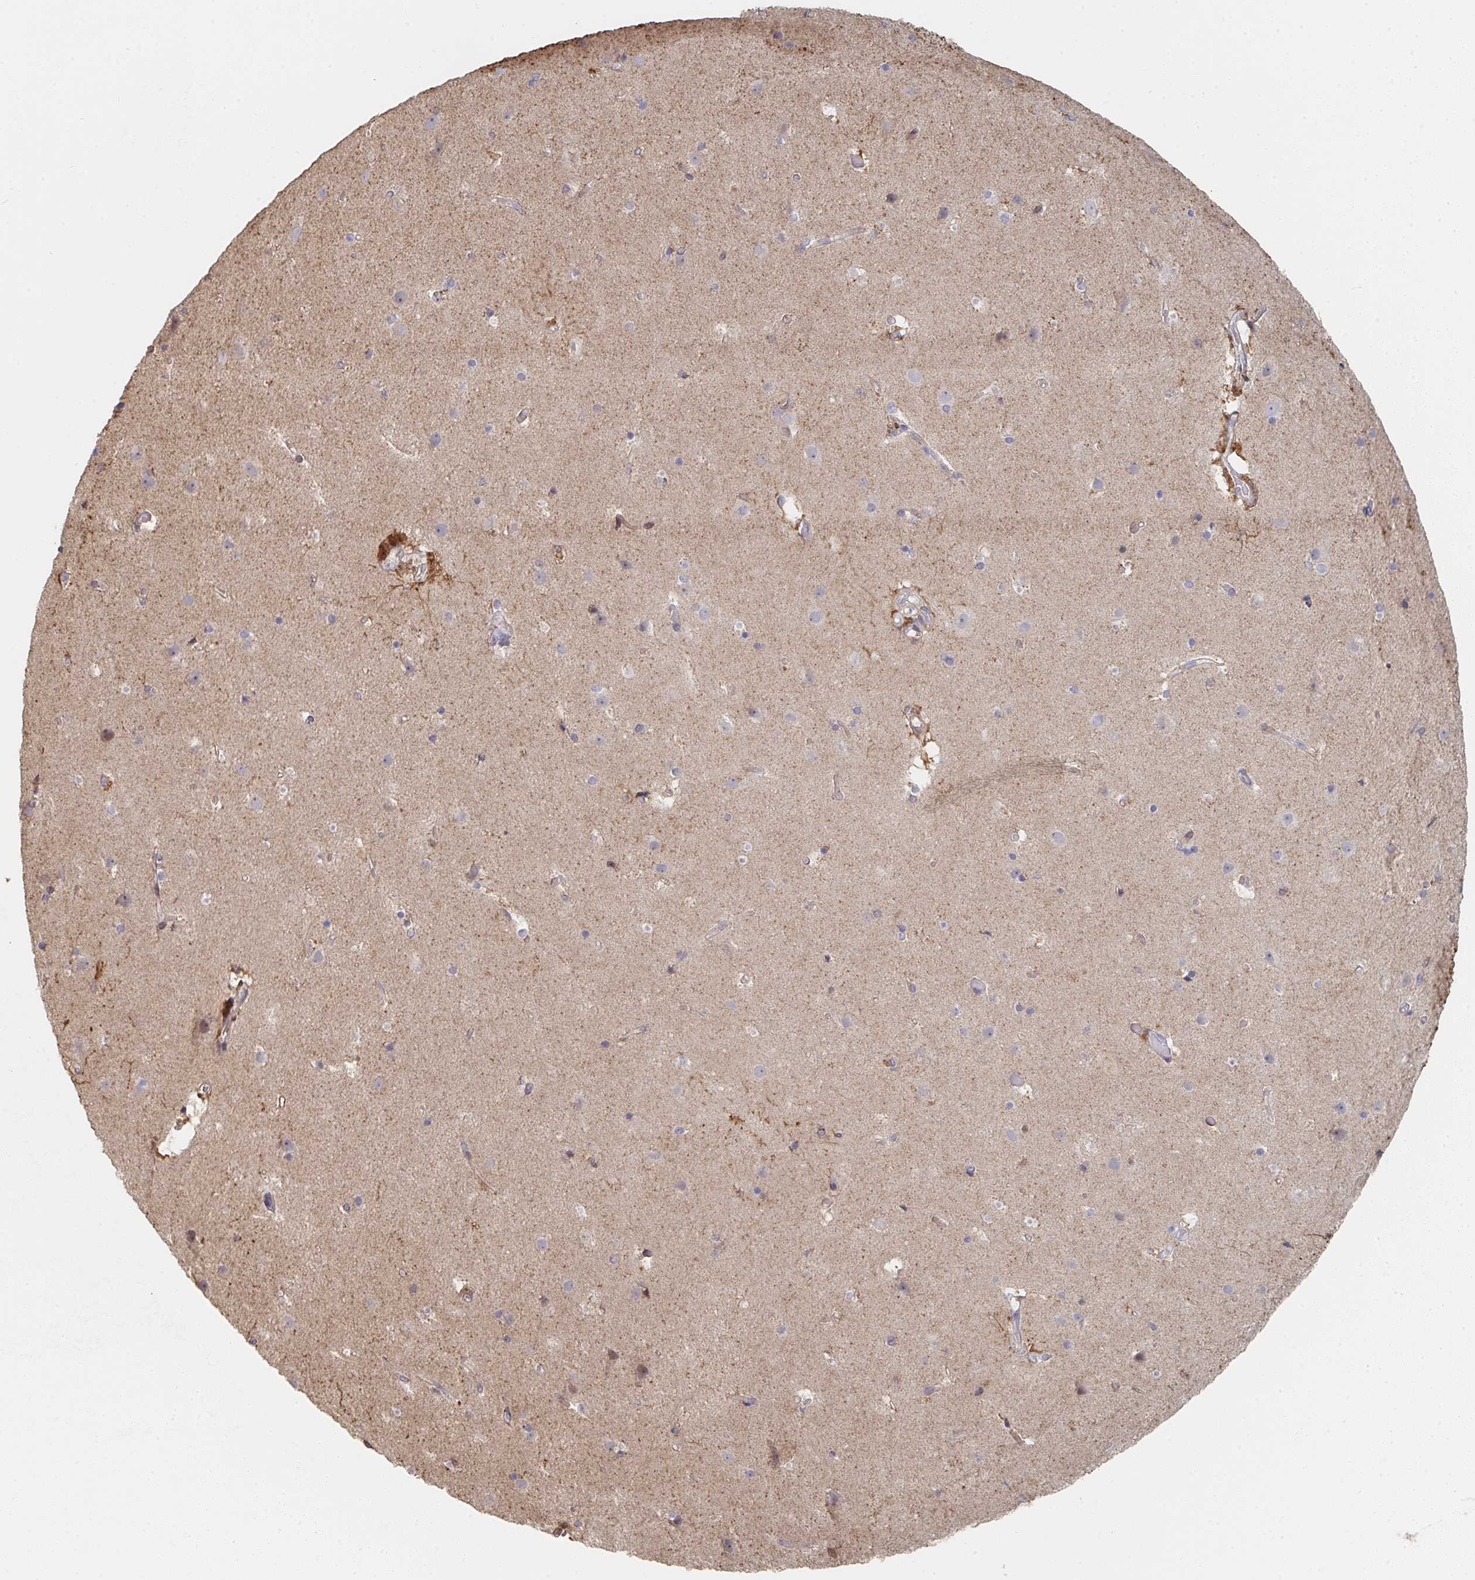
{"staining": {"intensity": "weak", "quantity": "25%-75%", "location": "cytoplasmic/membranous"}, "tissue": "cerebral cortex", "cell_type": "Endothelial cells", "image_type": "normal", "snomed": [{"axis": "morphology", "description": "Normal tissue, NOS"}, {"axis": "topography", "description": "Cerebral cortex"}], "caption": "Immunohistochemical staining of normal human cerebral cortex shows low levels of weak cytoplasmic/membranous positivity in about 25%-75% of endothelial cells.", "gene": "PTEN", "patient": {"sex": "female", "age": 52}}